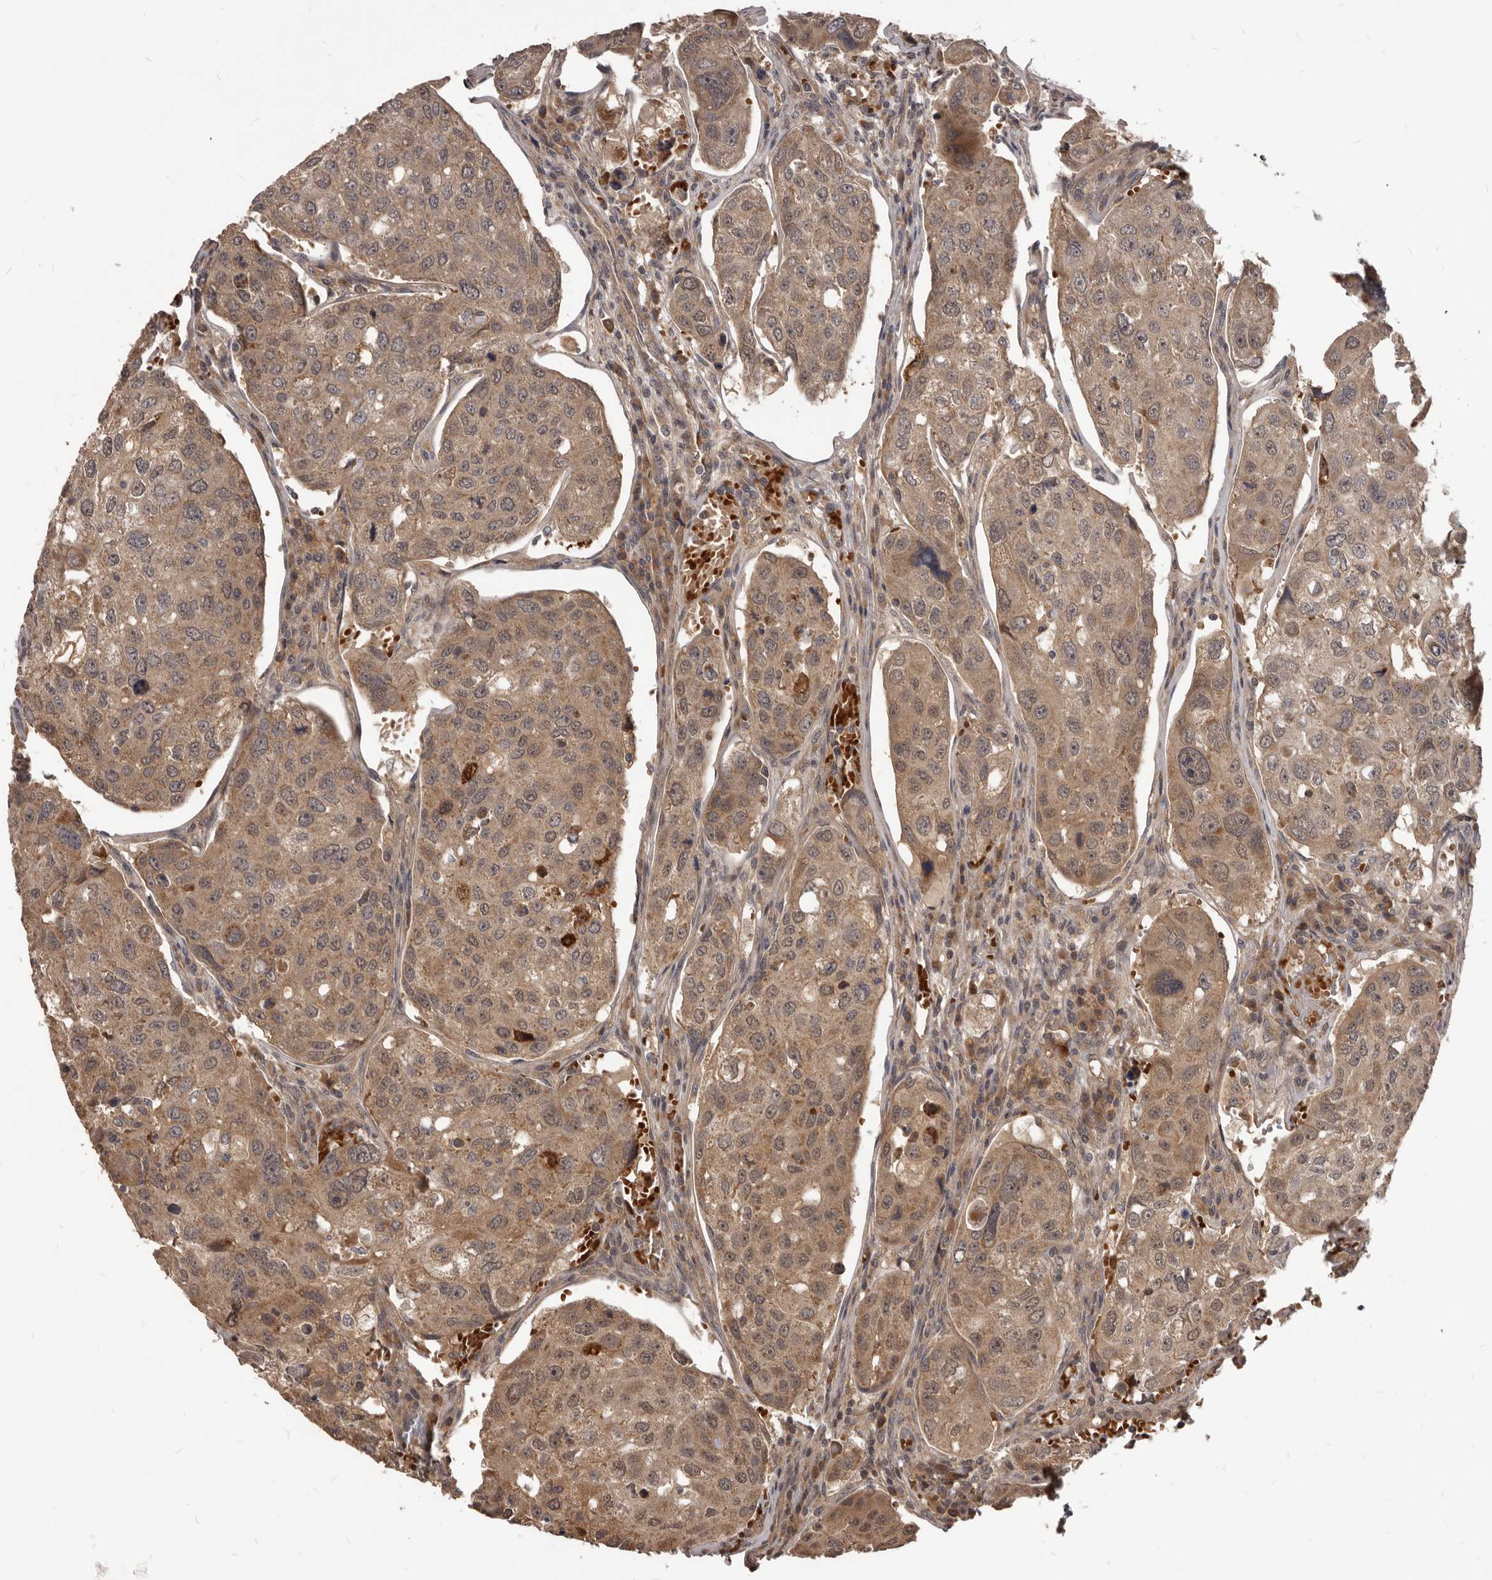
{"staining": {"intensity": "weak", "quantity": ">75%", "location": "cytoplasmic/membranous,nuclear"}, "tissue": "urothelial cancer", "cell_type": "Tumor cells", "image_type": "cancer", "snomed": [{"axis": "morphology", "description": "Urothelial carcinoma, High grade"}, {"axis": "topography", "description": "Lymph node"}, {"axis": "topography", "description": "Urinary bladder"}], "caption": "High-grade urothelial carcinoma stained with DAB IHC exhibits low levels of weak cytoplasmic/membranous and nuclear staining in approximately >75% of tumor cells.", "gene": "GABPB2", "patient": {"sex": "male", "age": 51}}